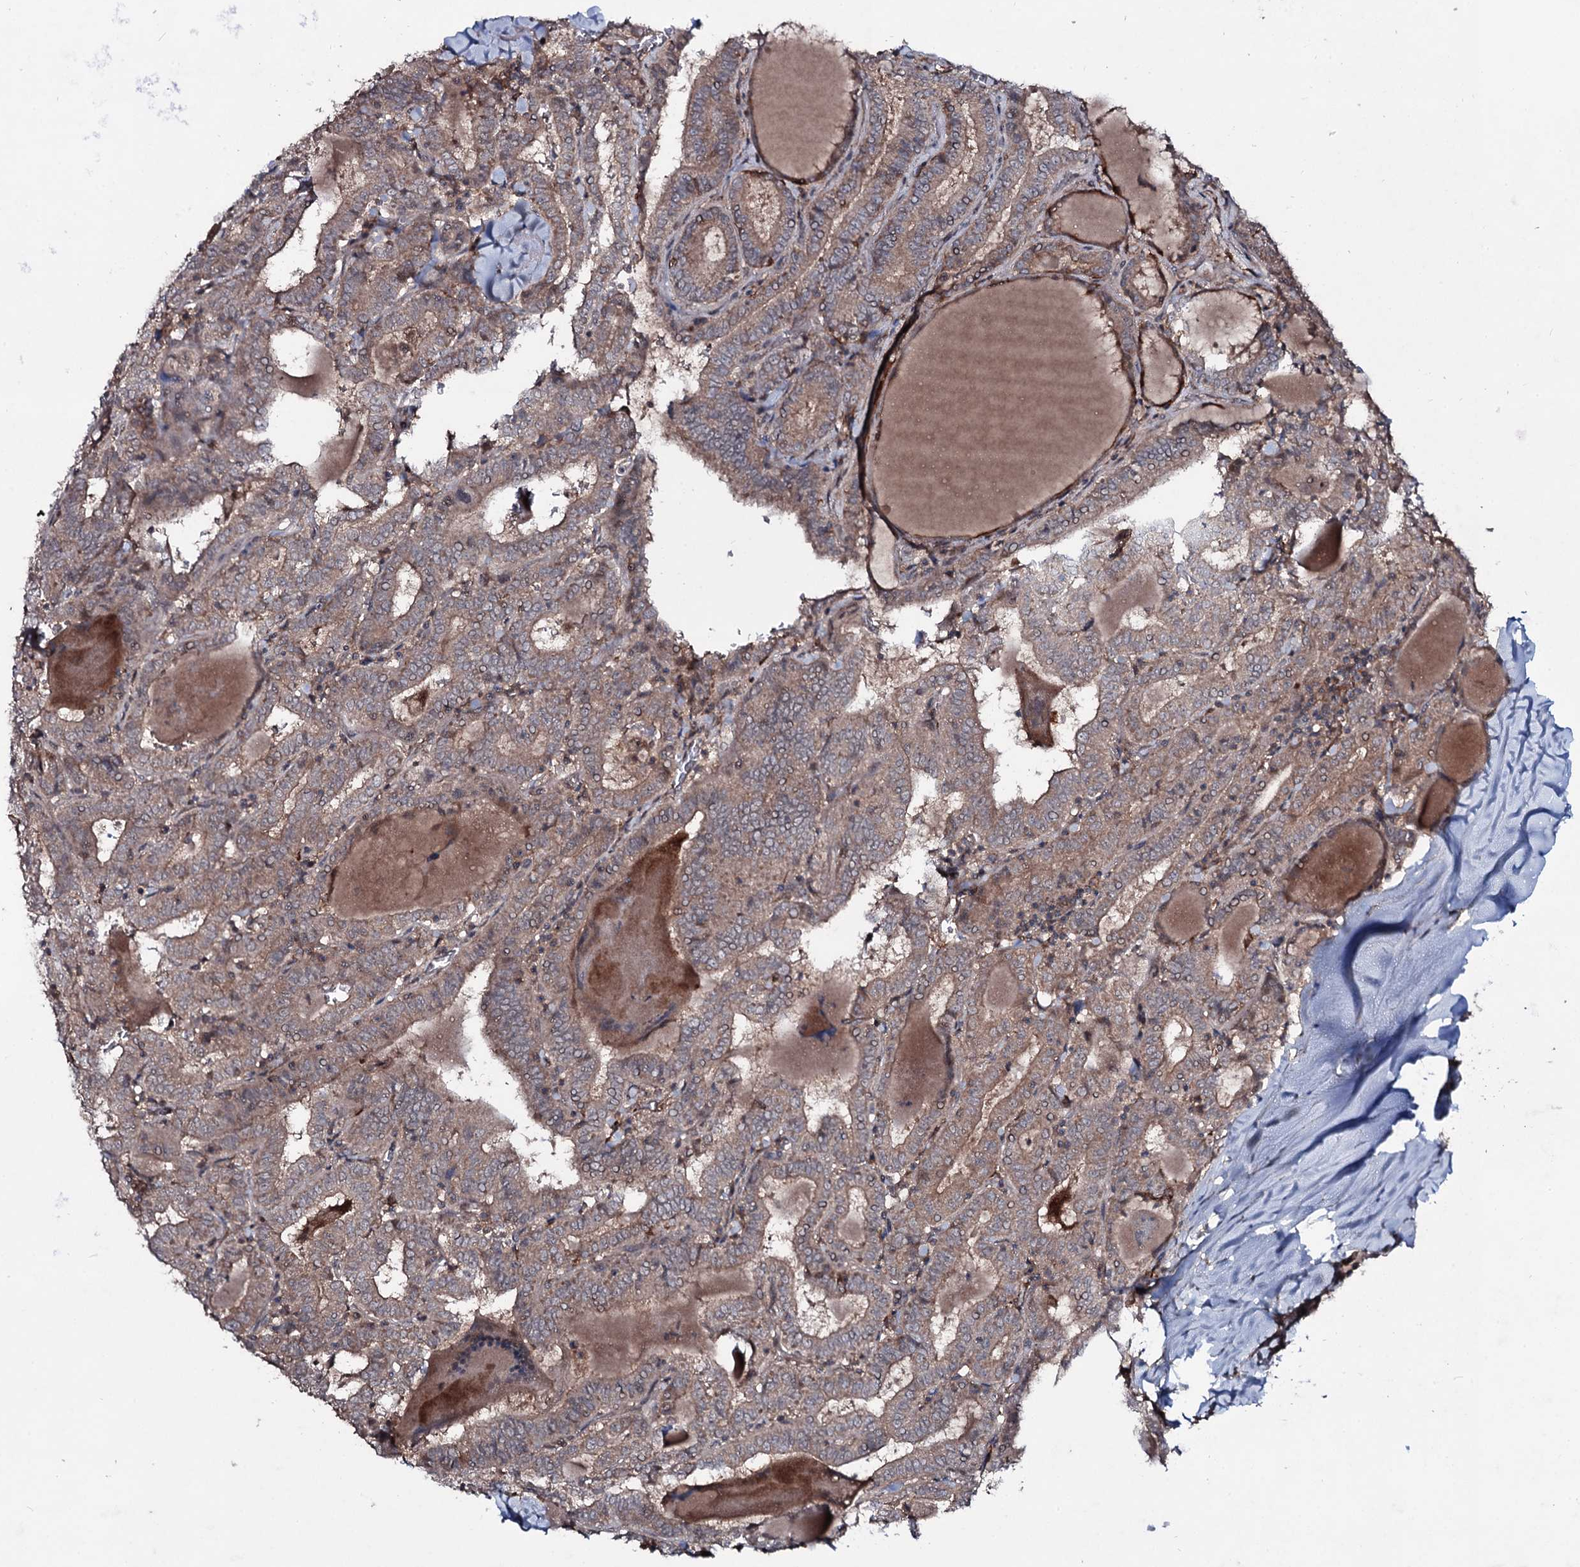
{"staining": {"intensity": "moderate", "quantity": ">75%", "location": "cytoplasmic/membranous"}, "tissue": "thyroid cancer", "cell_type": "Tumor cells", "image_type": "cancer", "snomed": [{"axis": "morphology", "description": "Papillary adenocarcinoma, NOS"}, {"axis": "topography", "description": "Thyroid gland"}], "caption": "IHC of thyroid papillary adenocarcinoma displays medium levels of moderate cytoplasmic/membranous positivity in about >75% of tumor cells.", "gene": "SNAP23", "patient": {"sex": "female", "age": 72}}